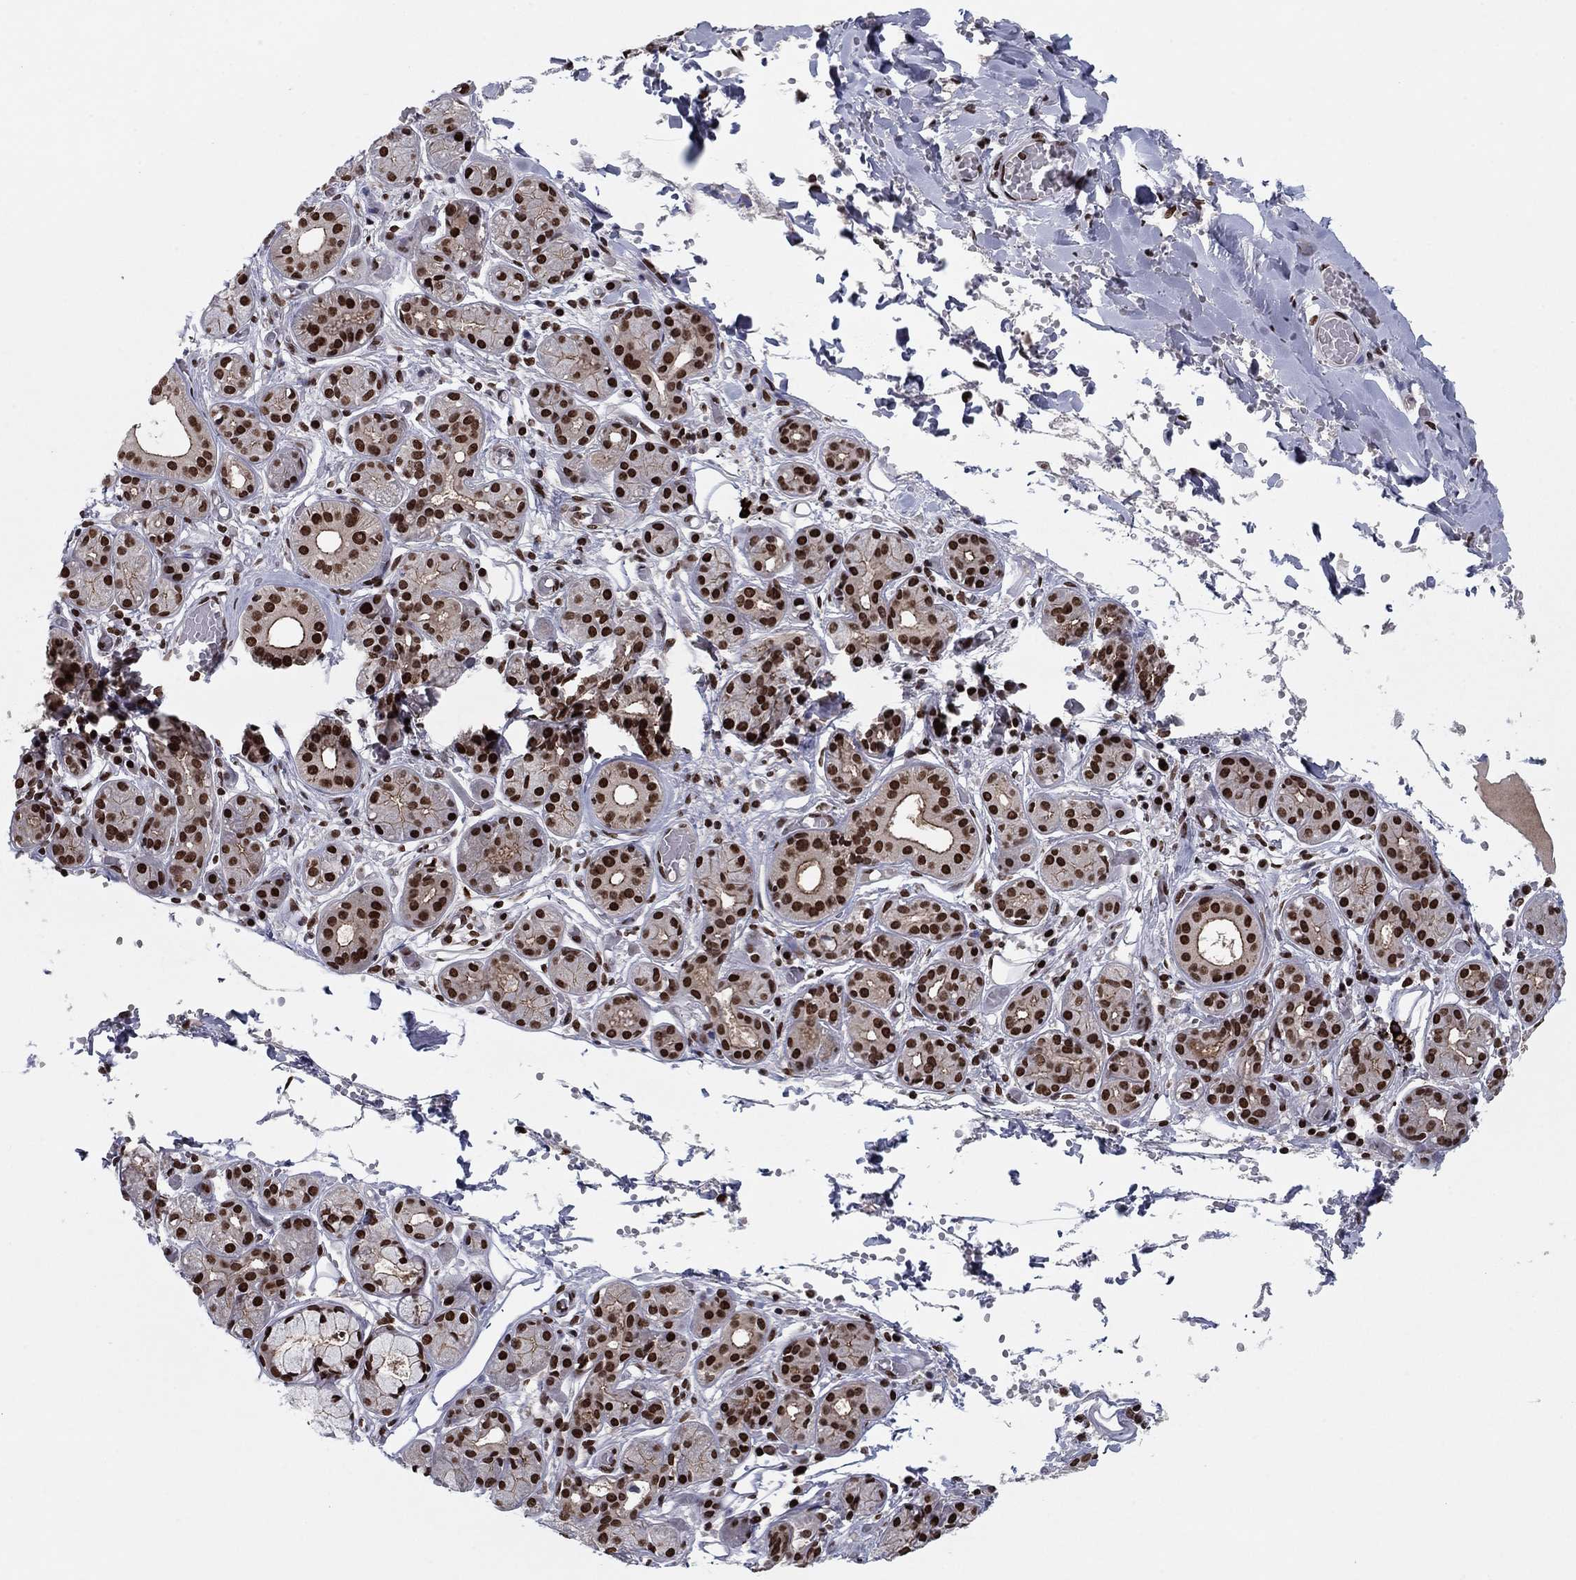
{"staining": {"intensity": "strong", "quantity": ">75%", "location": "nuclear"}, "tissue": "salivary gland", "cell_type": "Glandular cells", "image_type": "normal", "snomed": [{"axis": "morphology", "description": "Normal tissue, NOS"}, {"axis": "topography", "description": "Salivary gland"}, {"axis": "topography", "description": "Peripheral nerve tissue"}], "caption": "The image exhibits a brown stain indicating the presence of a protein in the nuclear of glandular cells in salivary gland.", "gene": "USP54", "patient": {"sex": "male", "age": 71}}